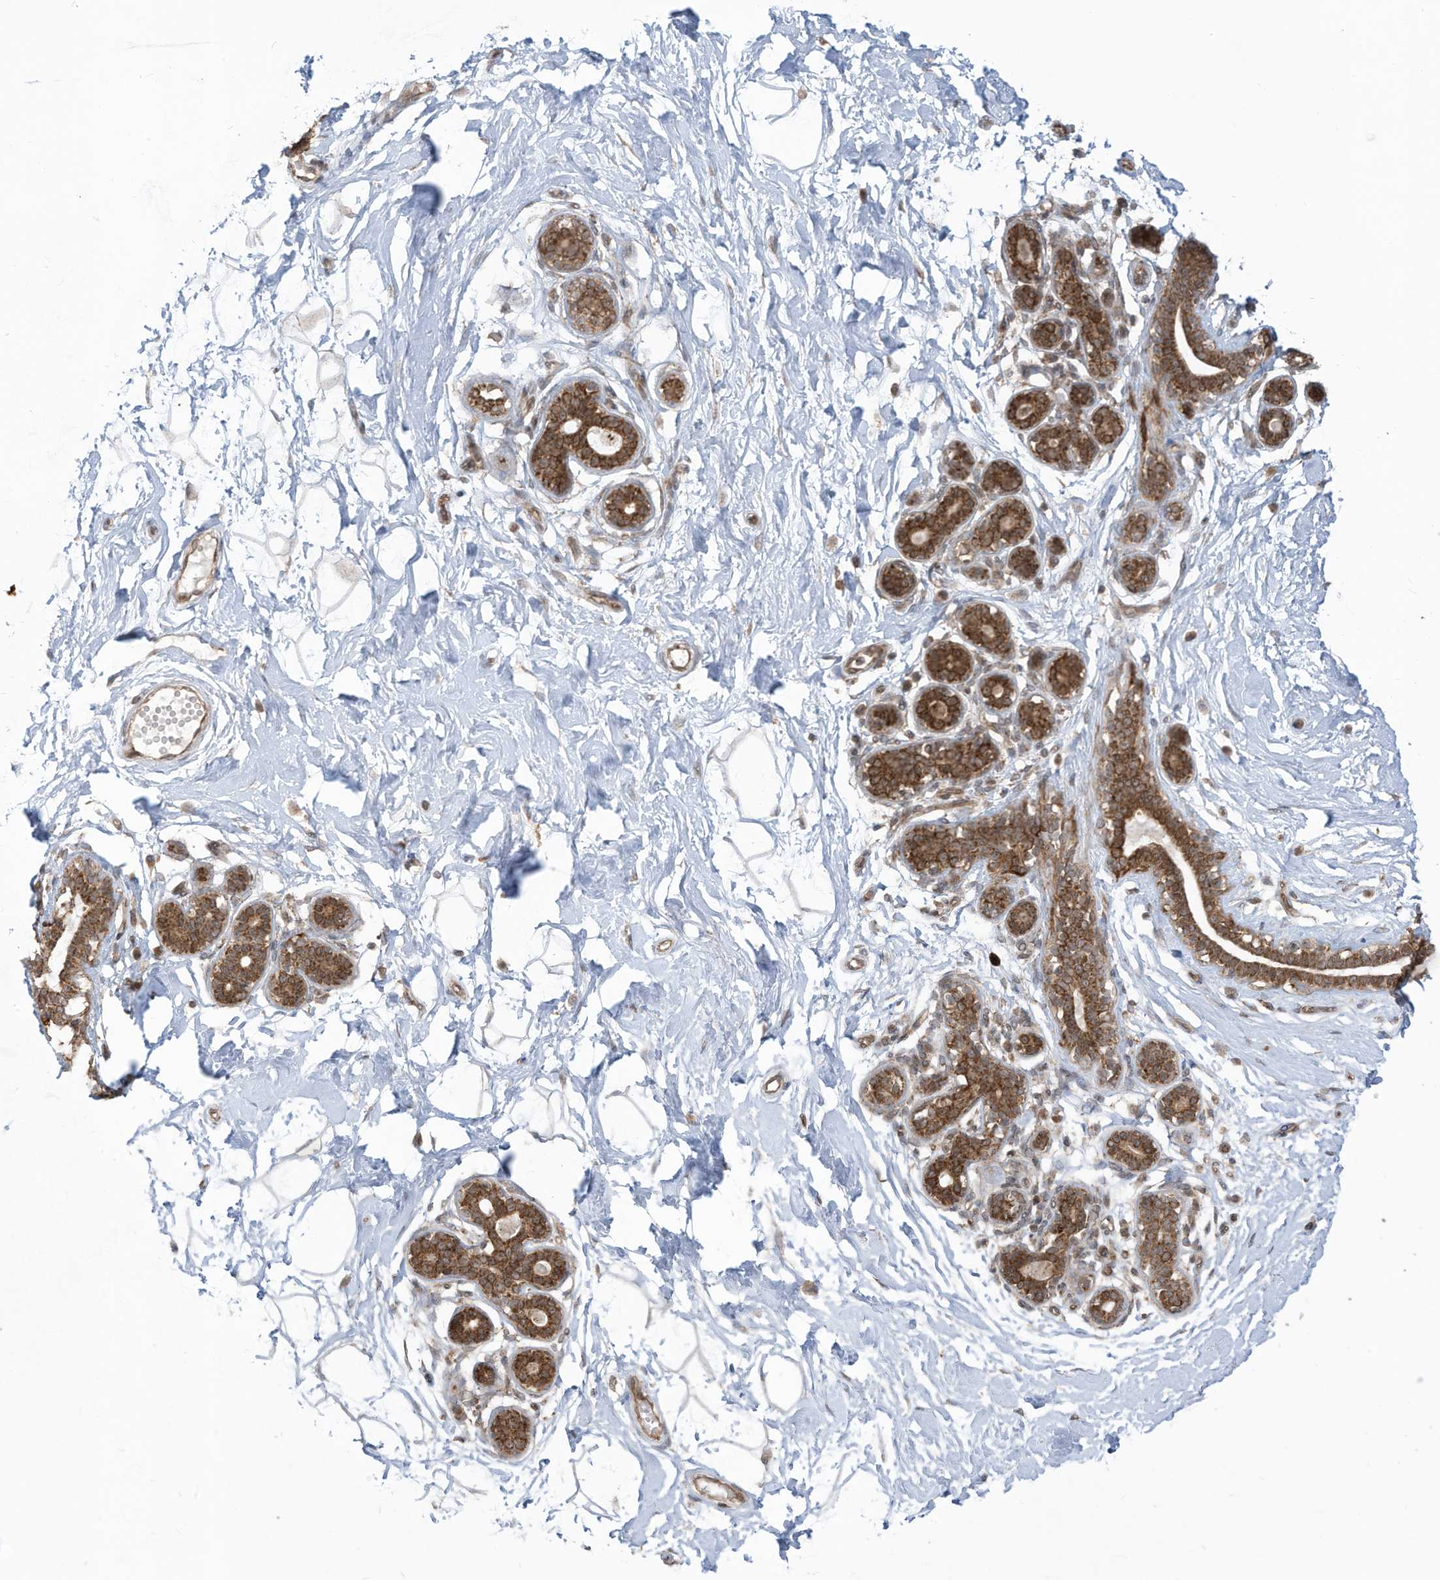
{"staining": {"intensity": "negative", "quantity": "none", "location": "none"}, "tissue": "breast", "cell_type": "Adipocytes", "image_type": "normal", "snomed": [{"axis": "morphology", "description": "Normal tissue, NOS"}, {"axis": "morphology", "description": "Adenoma, NOS"}, {"axis": "topography", "description": "Breast"}], "caption": "IHC of benign breast reveals no expression in adipocytes. (Immunohistochemistry (ihc), brightfield microscopy, high magnification).", "gene": "TRIM67", "patient": {"sex": "female", "age": 23}}